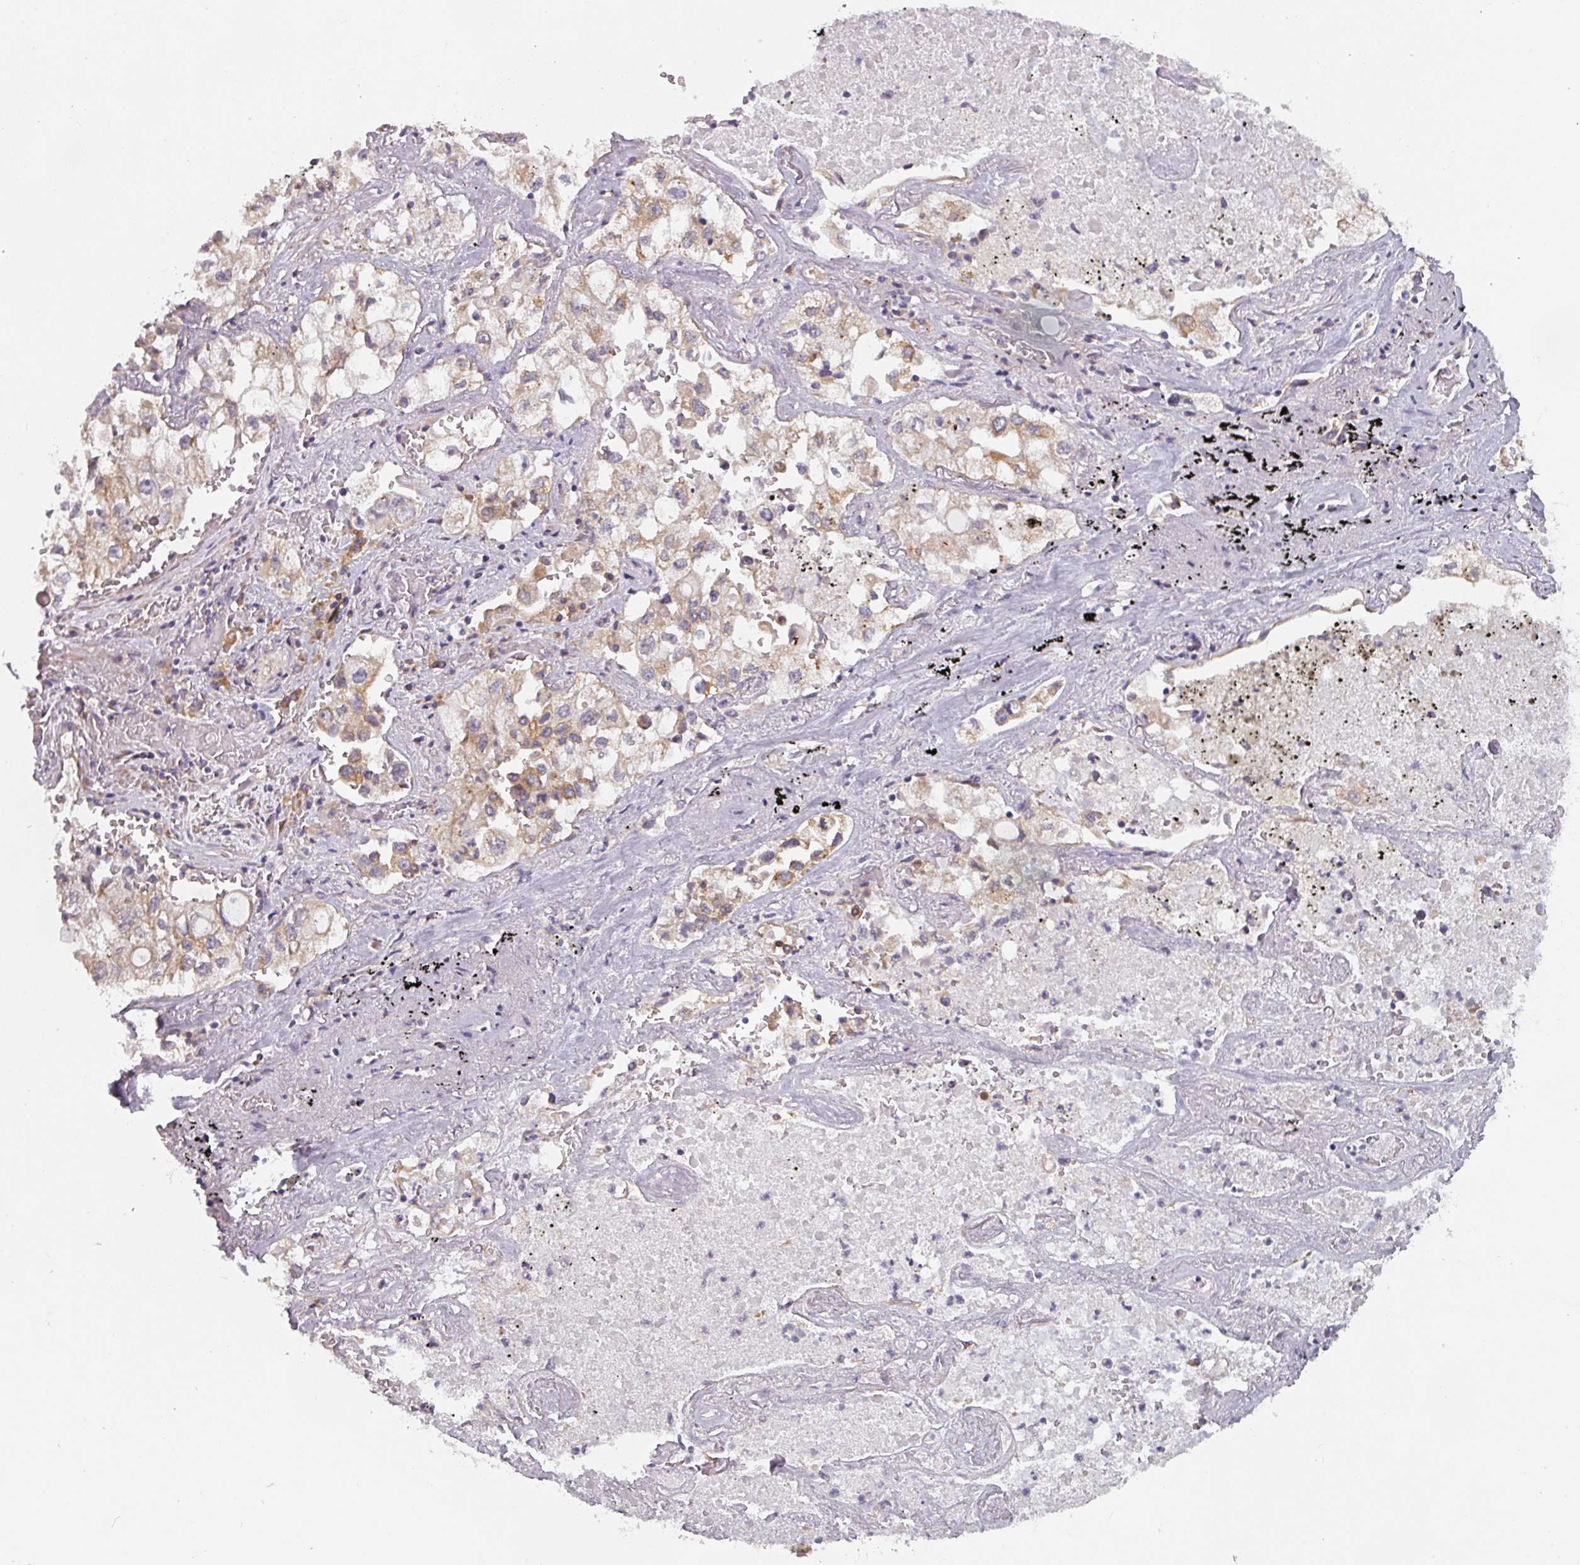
{"staining": {"intensity": "weak", "quantity": ">75%", "location": "cytoplasmic/membranous"}, "tissue": "lung cancer", "cell_type": "Tumor cells", "image_type": "cancer", "snomed": [{"axis": "morphology", "description": "Adenocarcinoma, NOS"}, {"axis": "topography", "description": "Lung"}], "caption": "Immunohistochemical staining of human lung cancer displays low levels of weak cytoplasmic/membranous positivity in about >75% of tumor cells.", "gene": "TAPT1", "patient": {"sex": "male", "age": 63}}